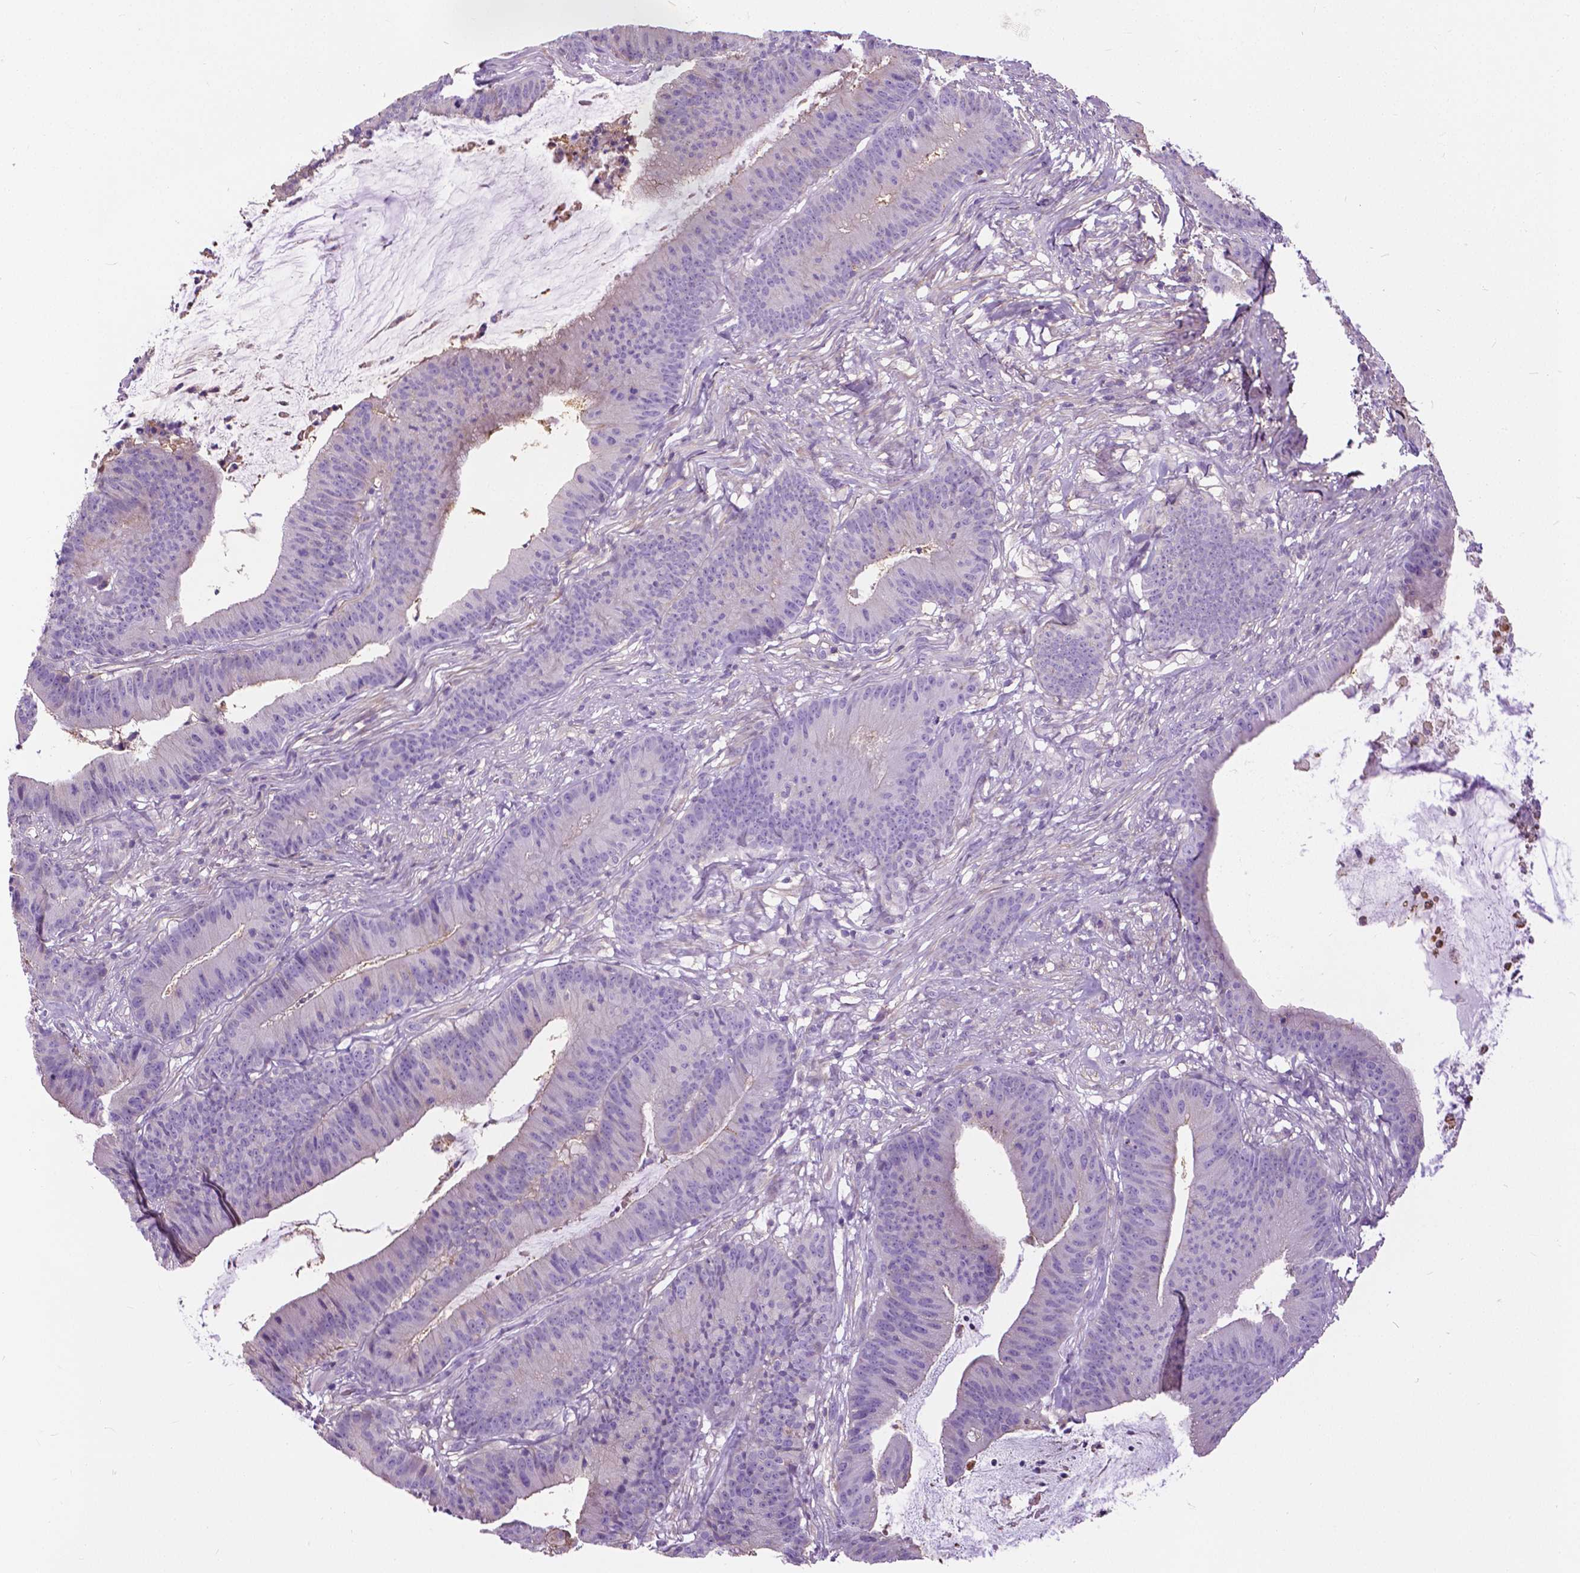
{"staining": {"intensity": "negative", "quantity": "none", "location": "none"}, "tissue": "colorectal cancer", "cell_type": "Tumor cells", "image_type": "cancer", "snomed": [{"axis": "morphology", "description": "Adenocarcinoma, NOS"}, {"axis": "topography", "description": "Colon"}], "caption": "Protein analysis of colorectal cancer exhibits no significant expression in tumor cells. (DAB immunohistochemistry (IHC) with hematoxylin counter stain).", "gene": "ANXA13", "patient": {"sex": "female", "age": 78}}